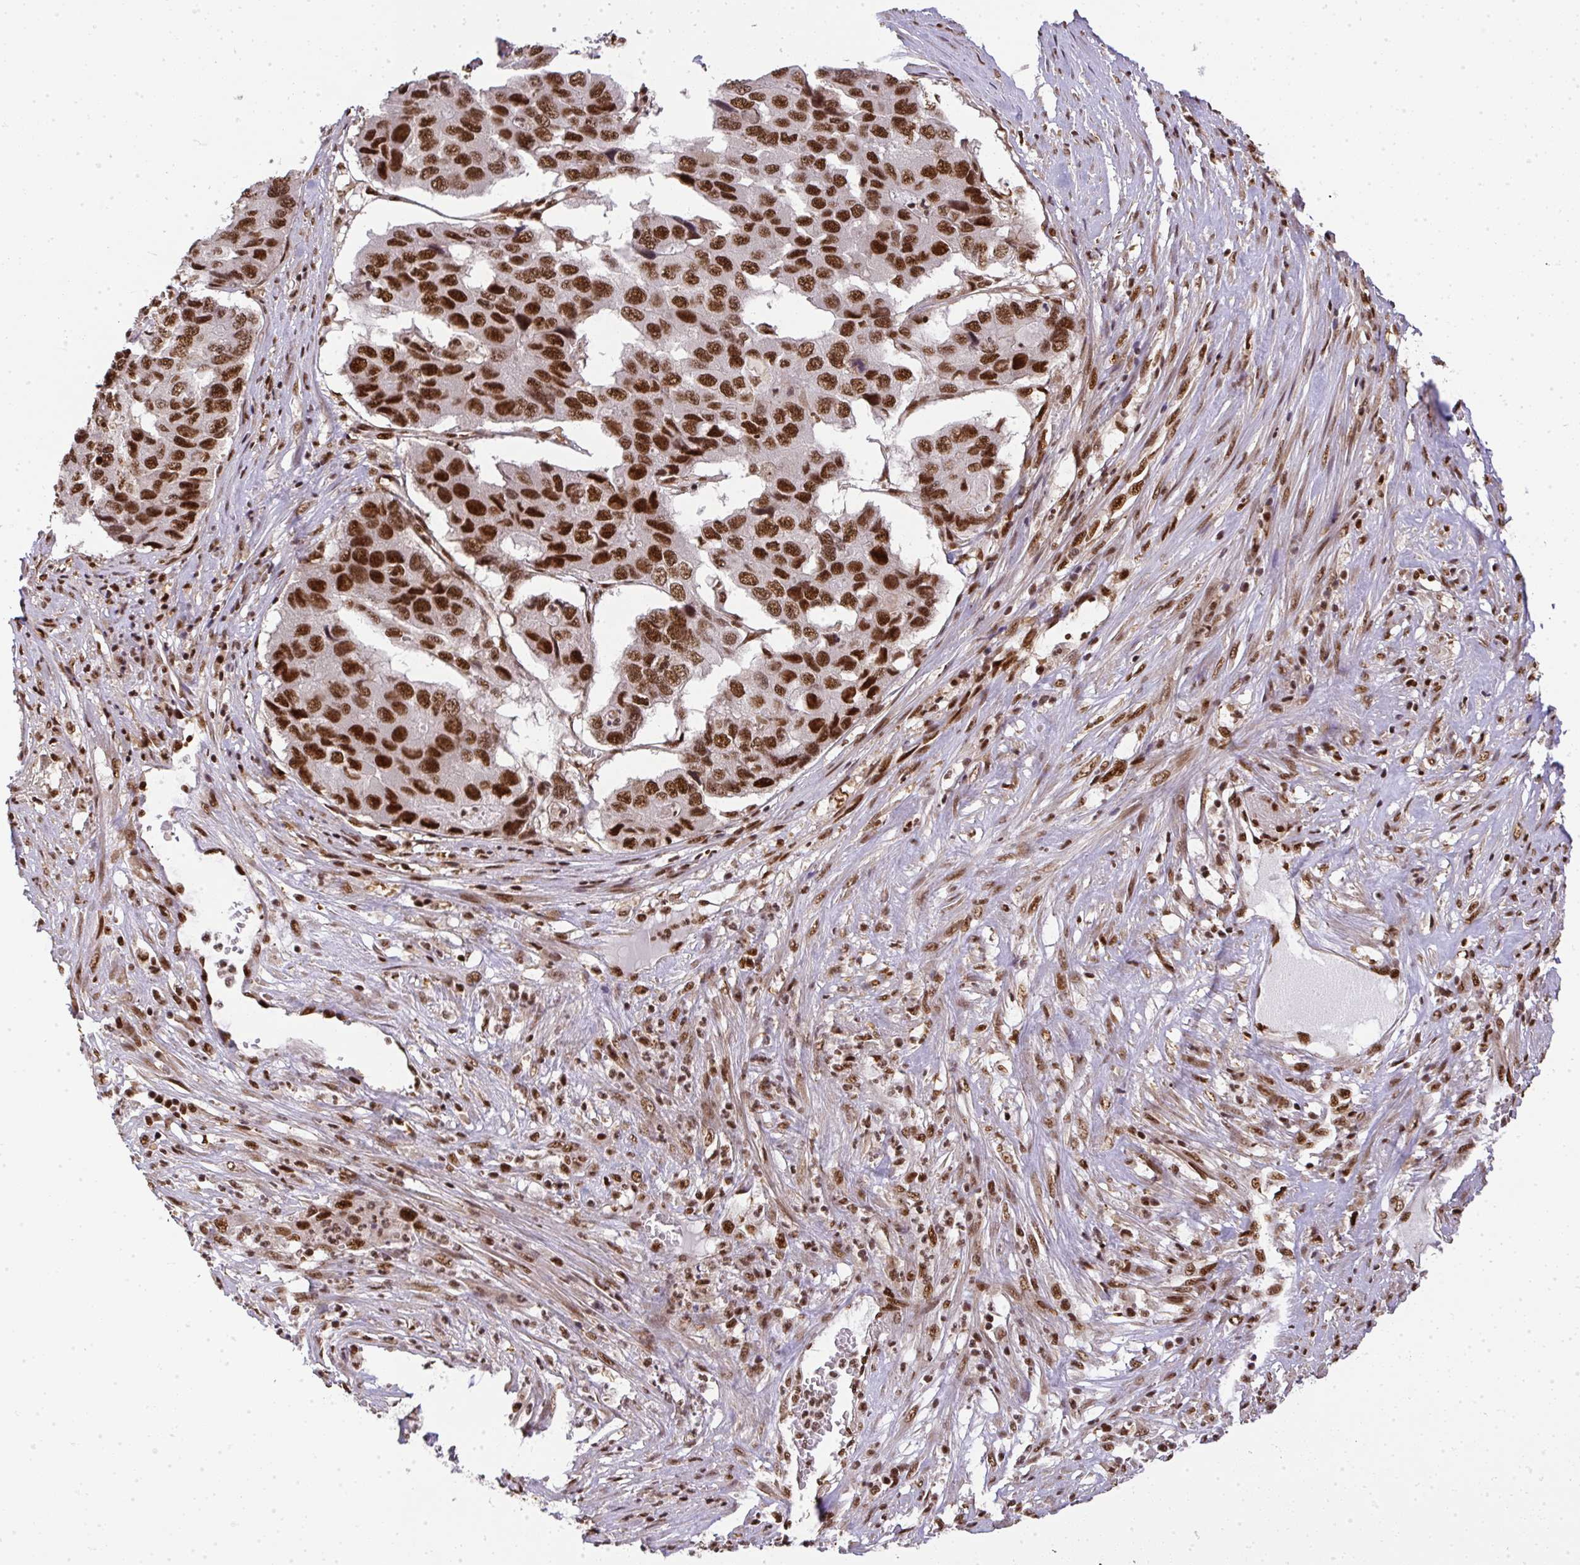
{"staining": {"intensity": "strong", "quantity": ">75%", "location": "nuclear"}, "tissue": "pancreatic cancer", "cell_type": "Tumor cells", "image_type": "cancer", "snomed": [{"axis": "morphology", "description": "Adenocarcinoma, NOS"}, {"axis": "topography", "description": "Pancreas"}], "caption": "Strong nuclear expression for a protein is appreciated in about >75% of tumor cells of adenocarcinoma (pancreatic) using IHC.", "gene": "U2AF1", "patient": {"sex": "male", "age": 50}}